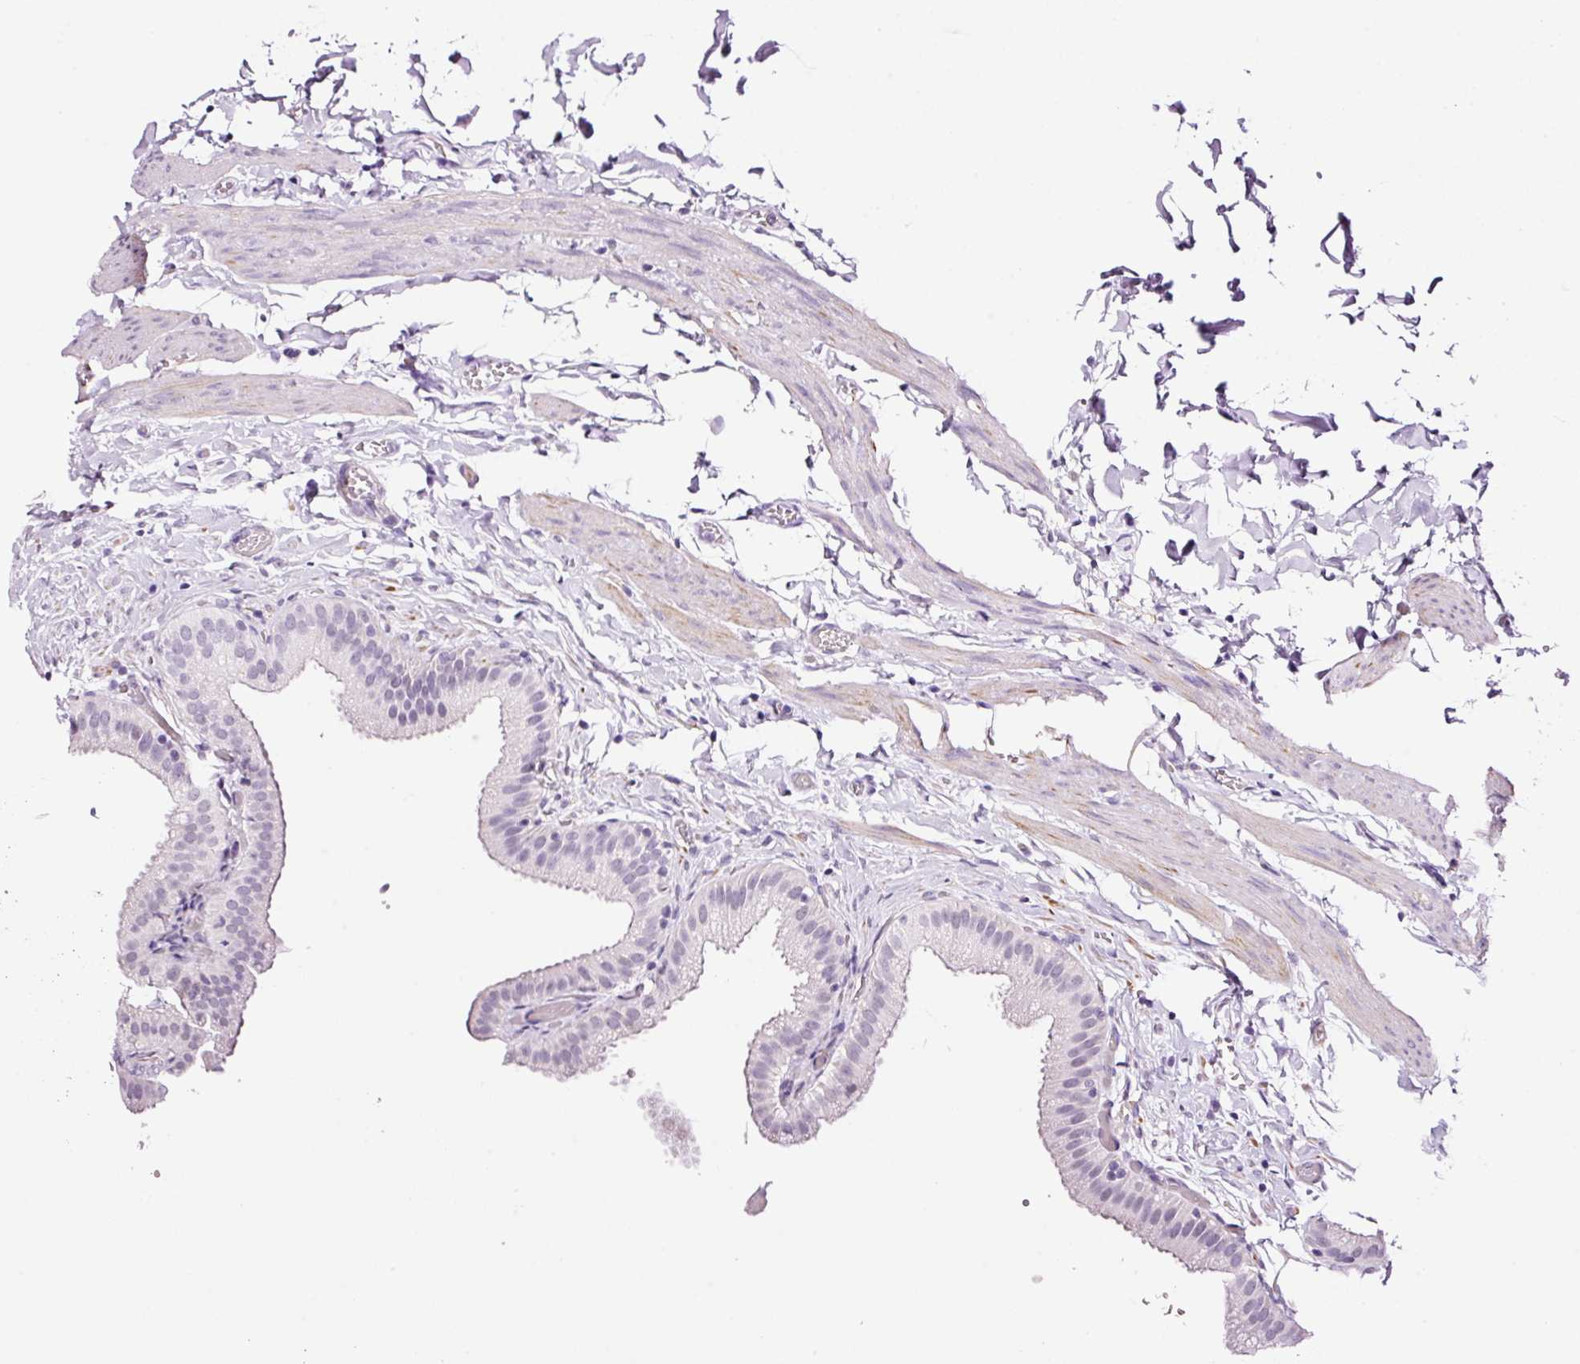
{"staining": {"intensity": "negative", "quantity": "none", "location": "none"}, "tissue": "gallbladder", "cell_type": "Glandular cells", "image_type": "normal", "snomed": [{"axis": "morphology", "description": "Normal tissue, NOS"}, {"axis": "topography", "description": "Gallbladder"}], "caption": "IHC image of normal human gallbladder stained for a protein (brown), which displays no positivity in glandular cells.", "gene": "RTF2", "patient": {"sex": "female", "age": 63}}